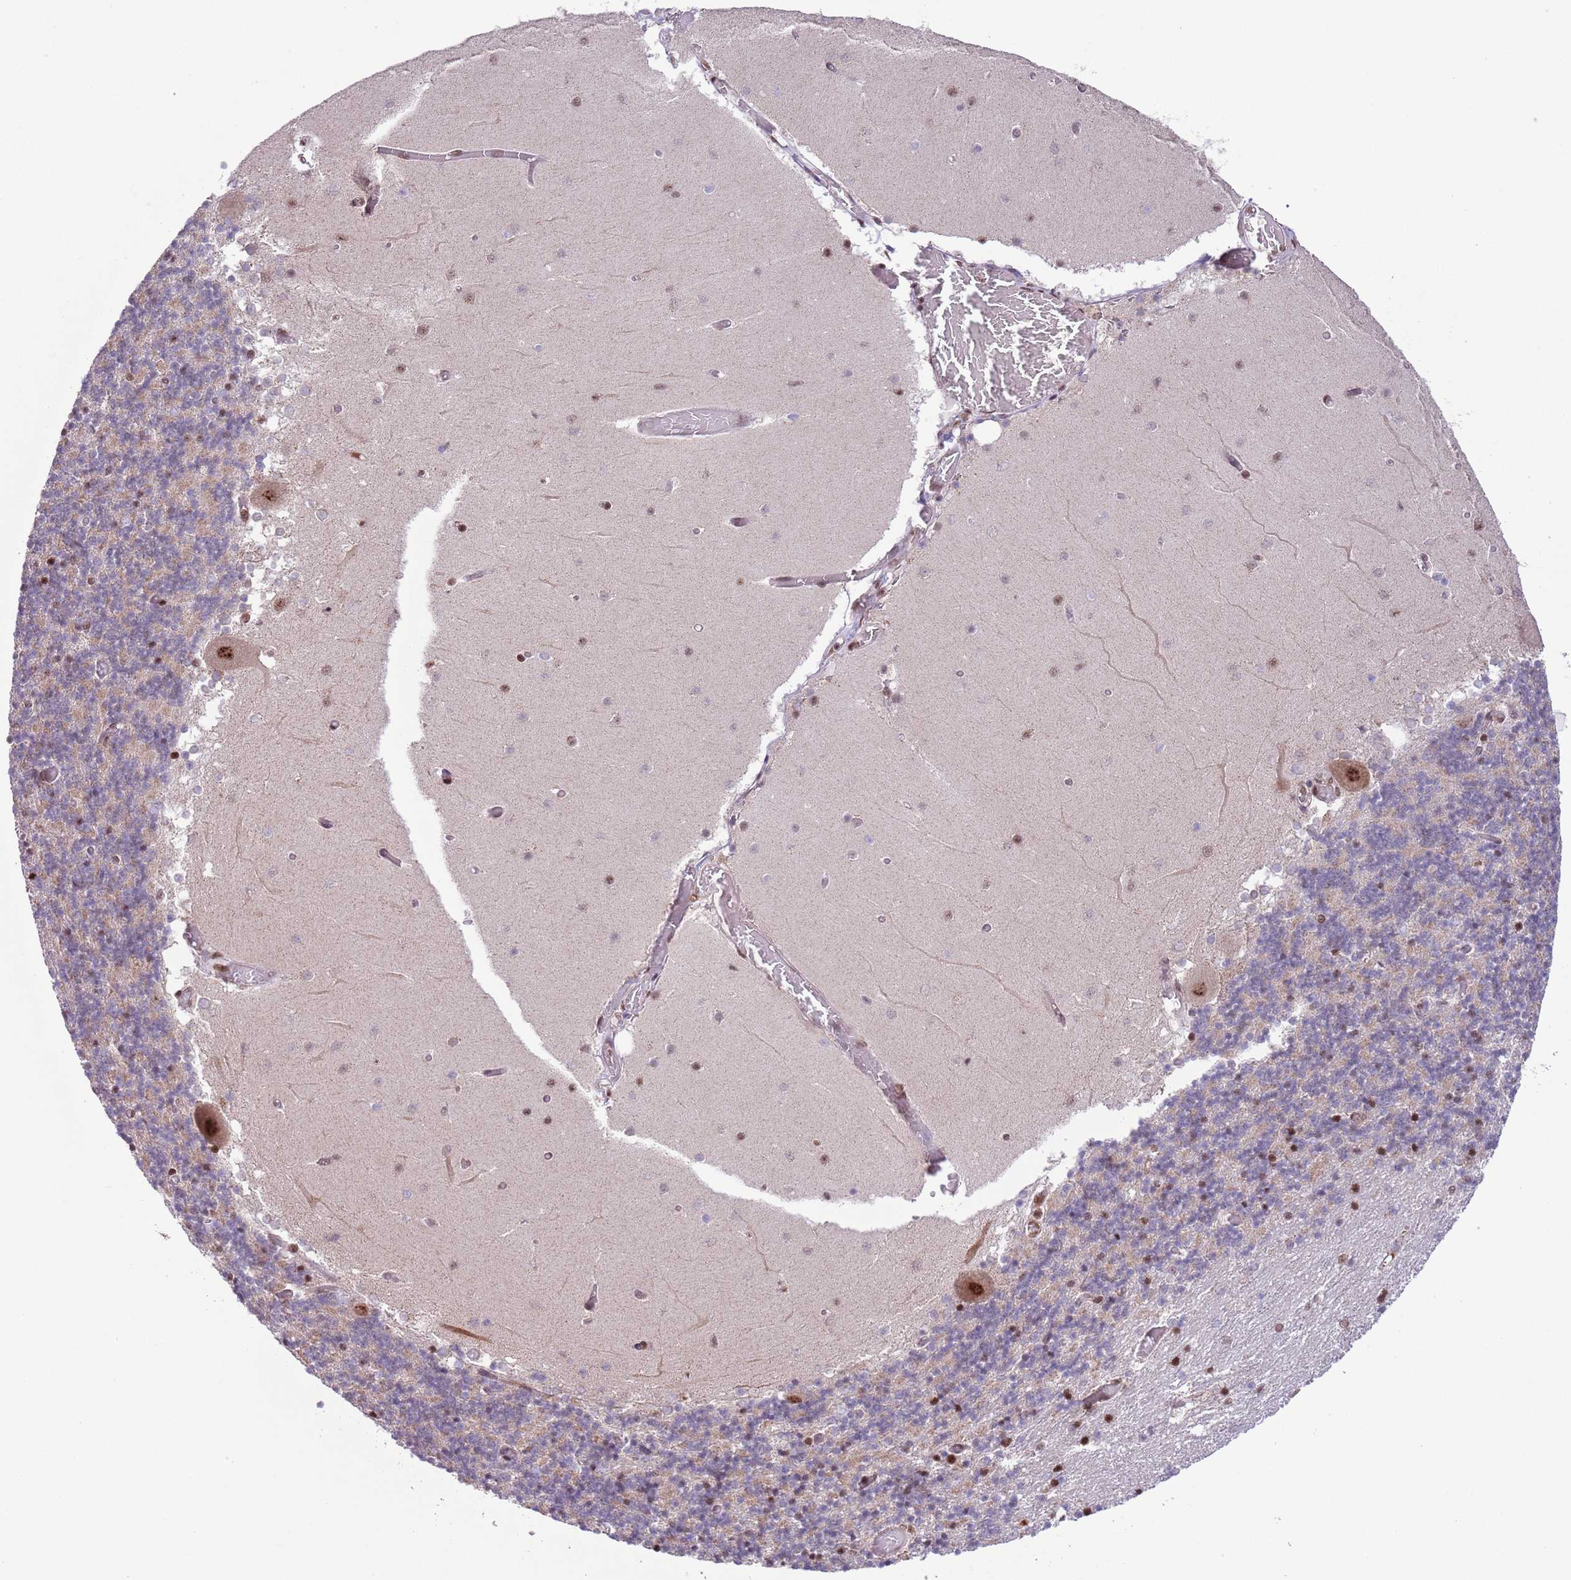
{"staining": {"intensity": "moderate", "quantity": ">75%", "location": "nuclear"}, "tissue": "cerebellum", "cell_type": "Cells in granular layer", "image_type": "normal", "snomed": [{"axis": "morphology", "description": "Normal tissue, NOS"}, {"axis": "topography", "description": "Cerebellum"}], "caption": "This histopathology image exhibits immunohistochemistry staining of normal human cerebellum, with medium moderate nuclear staining in approximately >75% of cells in granular layer.", "gene": "SIPA1L3", "patient": {"sex": "female", "age": 28}}